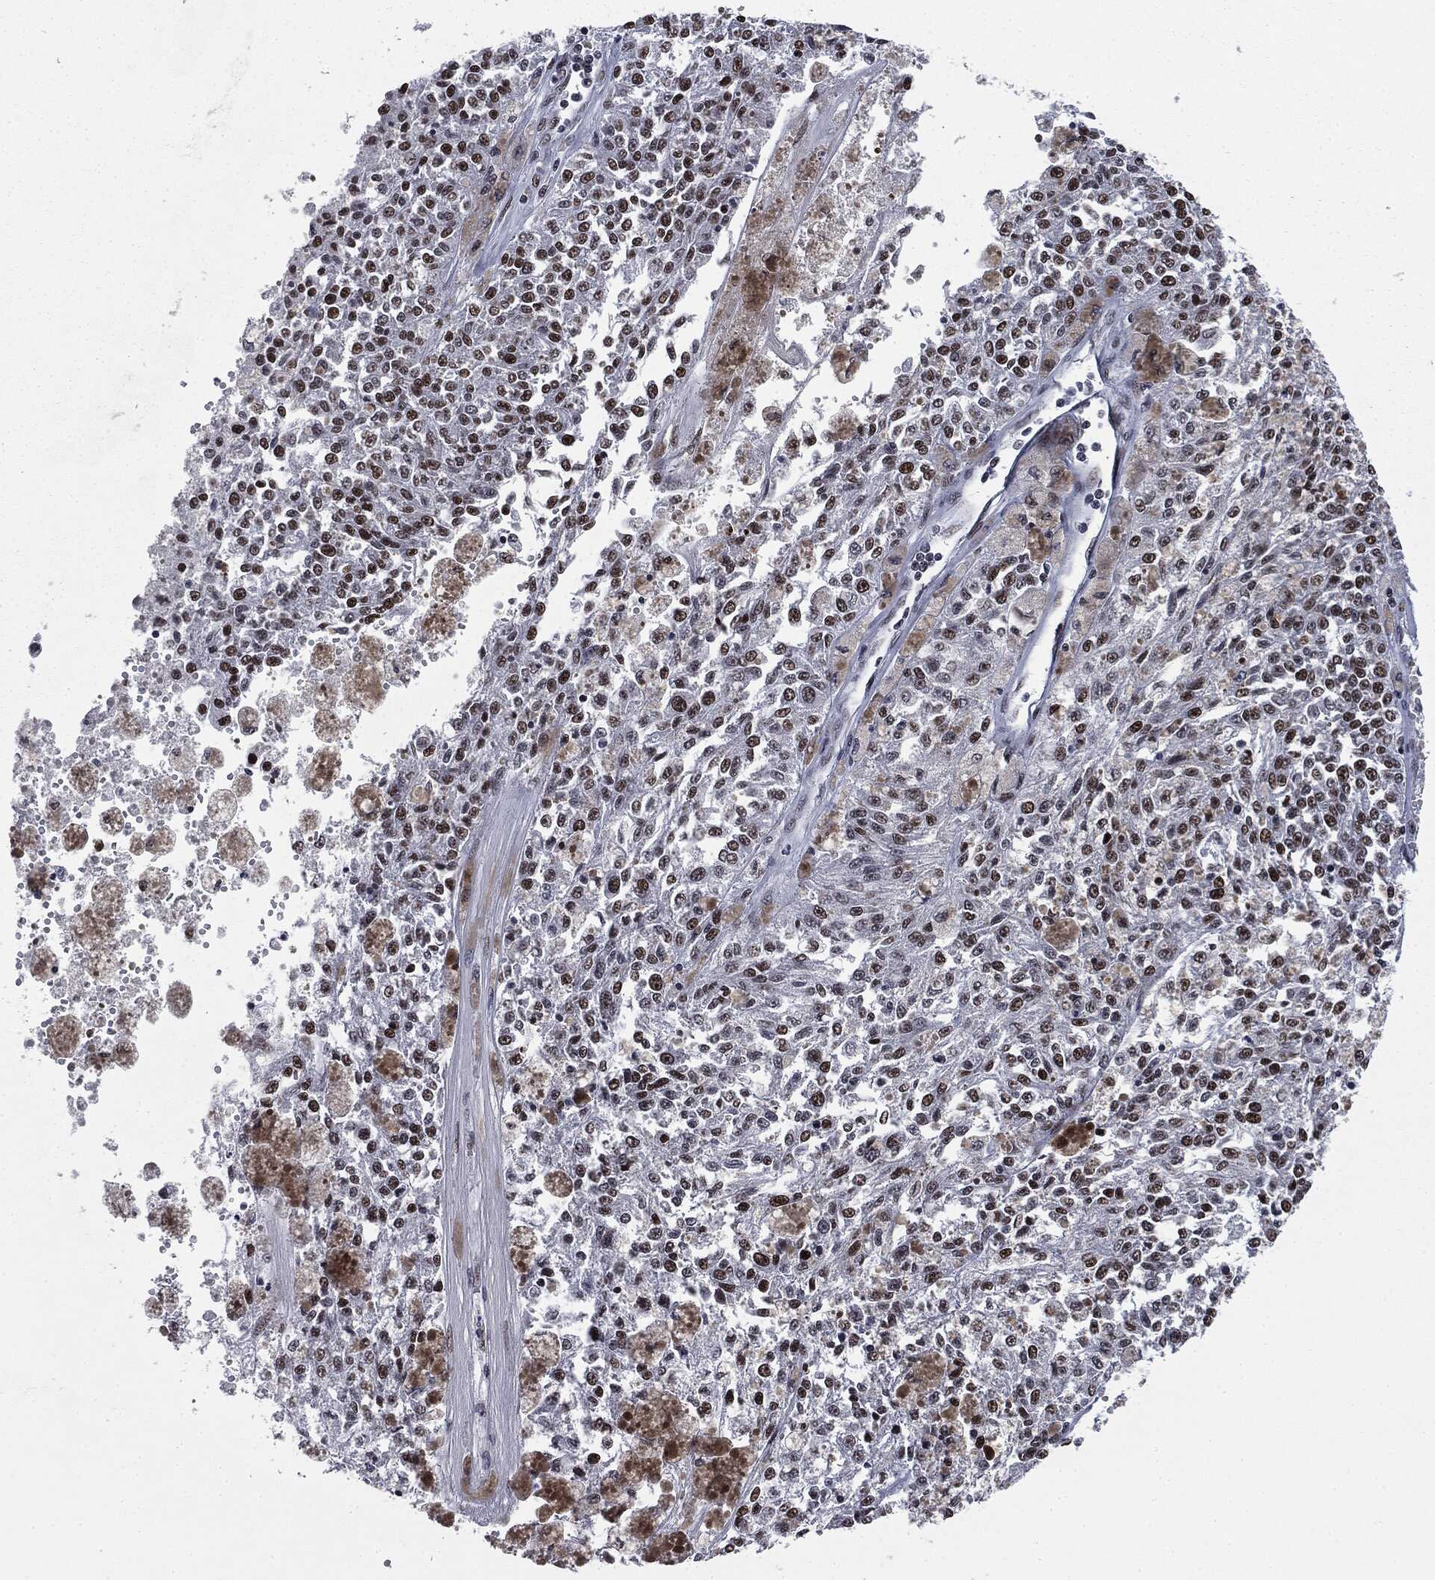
{"staining": {"intensity": "moderate", "quantity": ">75%", "location": "nuclear"}, "tissue": "melanoma", "cell_type": "Tumor cells", "image_type": "cancer", "snomed": [{"axis": "morphology", "description": "Malignant melanoma, Metastatic site"}, {"axis": "topography", "description": "Lymph node"}], "caption": "Malignant melanoma (metastatic site) stained for a protein shows moderate nuclear positivity in tumor cells.", "gene": "MSH2", "patient": {"sex": "female", "age": 64}}